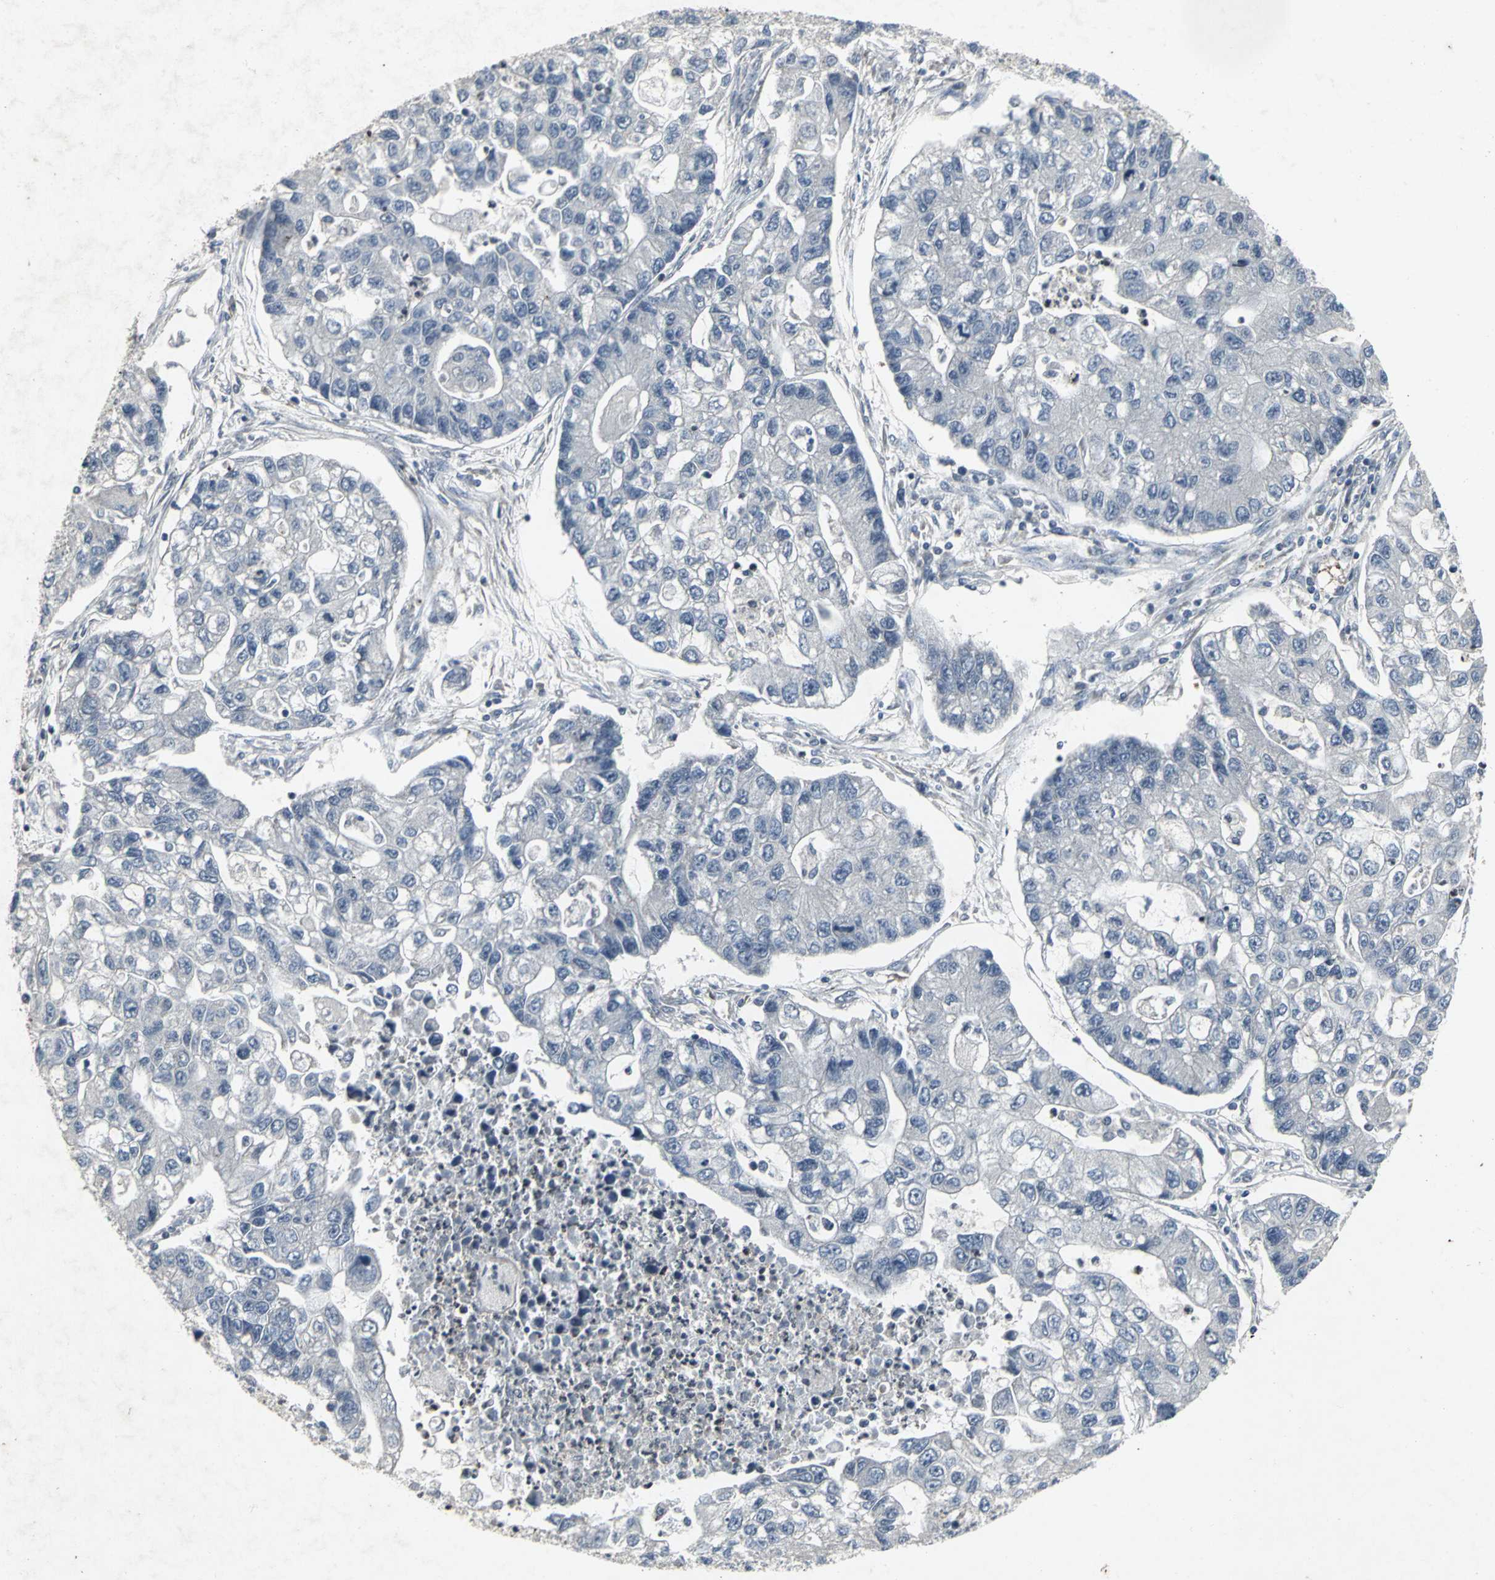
{"staining": {"intensity": "negative", "quantity": "none", "location": "none"}, "tissue": "lung cancer", "cell_type": "Tumor cells", "image_type": "cancer", "snomed": [{"axis": "morphology", "description": "Adenocarcinoma, NOS"}, {"axis": "topography", "description": "Lung"}], "caption": "Immunohistochemical staining of adenocarcinoma (lung) exhibits no significant staining in tumor cells.", "gene": "BMP4", "patient": {"sex": "female", "age": 51}}